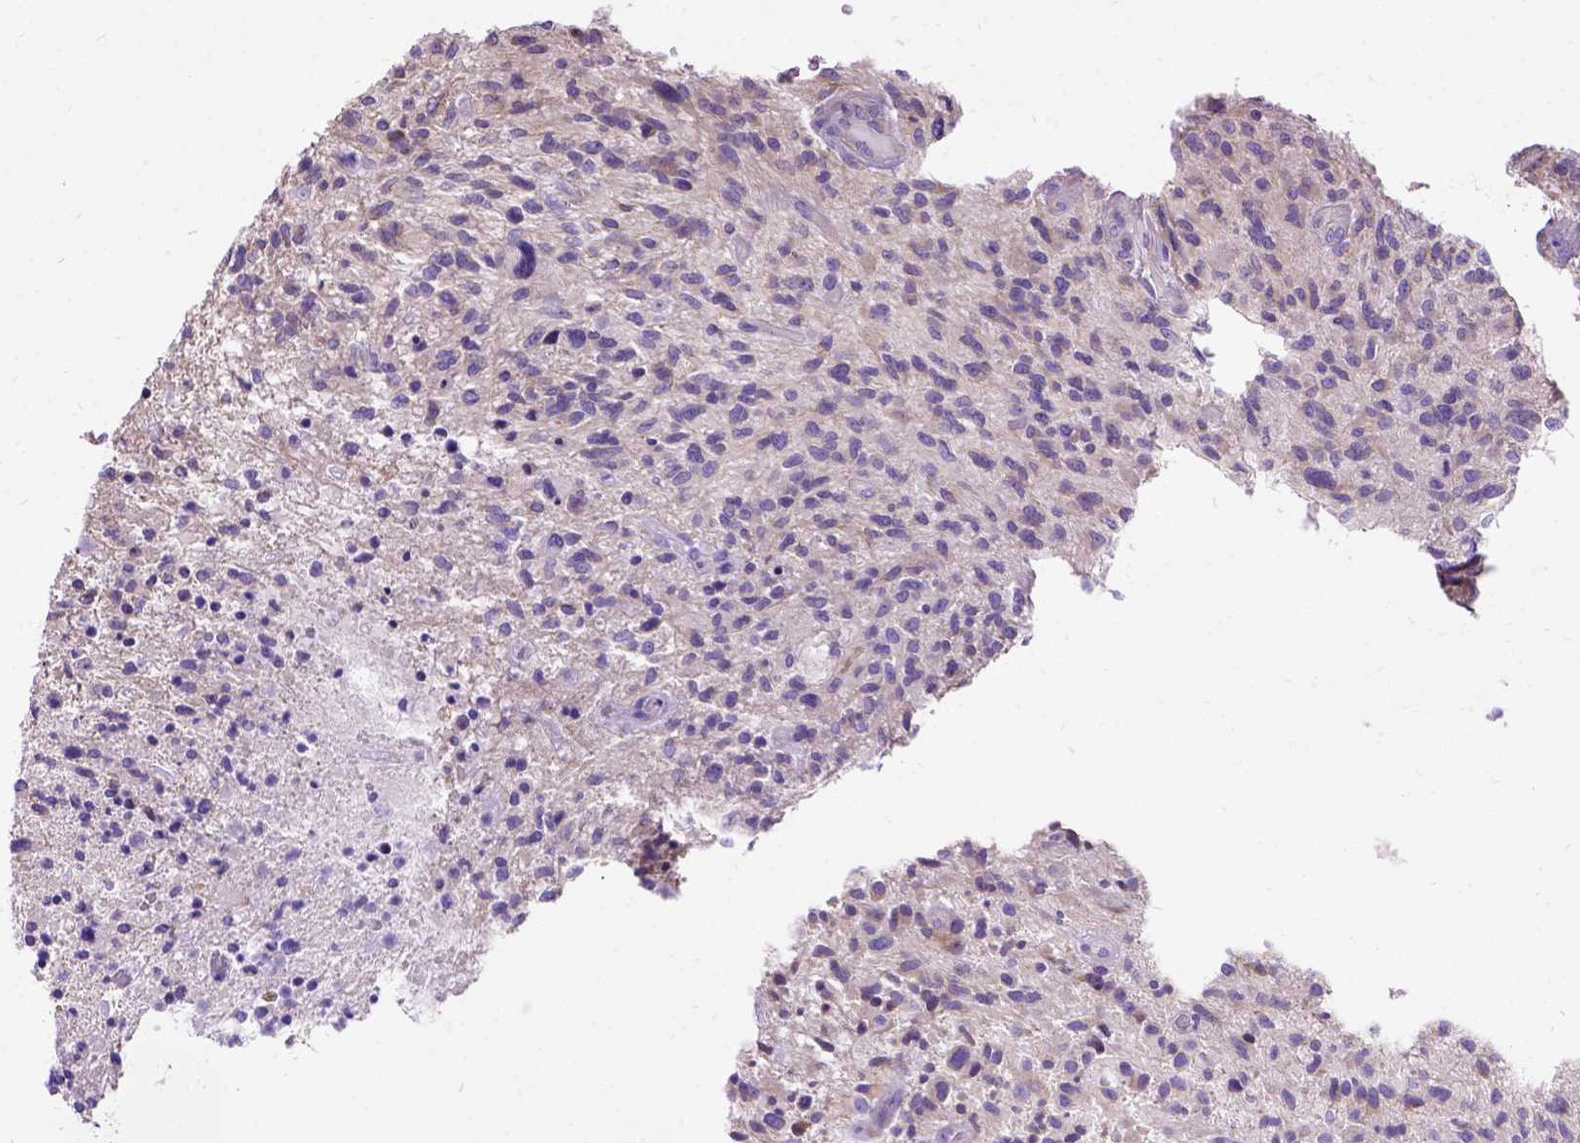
{"staining": {"intensity": "negative", "quantity": "none", "location": "none"}, "tissue": "glioma", "cell_type": "Tumor cells", "image_type": "cancer", "snomed": [{"axis": "morphology", "description": "Glioma, malignant, High grade"}, {"axis": "topography", "description": "Brain"}], "caption": "Photomicrograph shows no significant protein expression in tumor cells of malignant high-grade glioma. Brightfield microscopy of IHC stained with DAB (3,3'-diaminobenzidine) (brown) and hematoxylin (blue), captured at high magnification.", "gene": "CFAP54", "patient": {"sex": "male", "age": 47}}